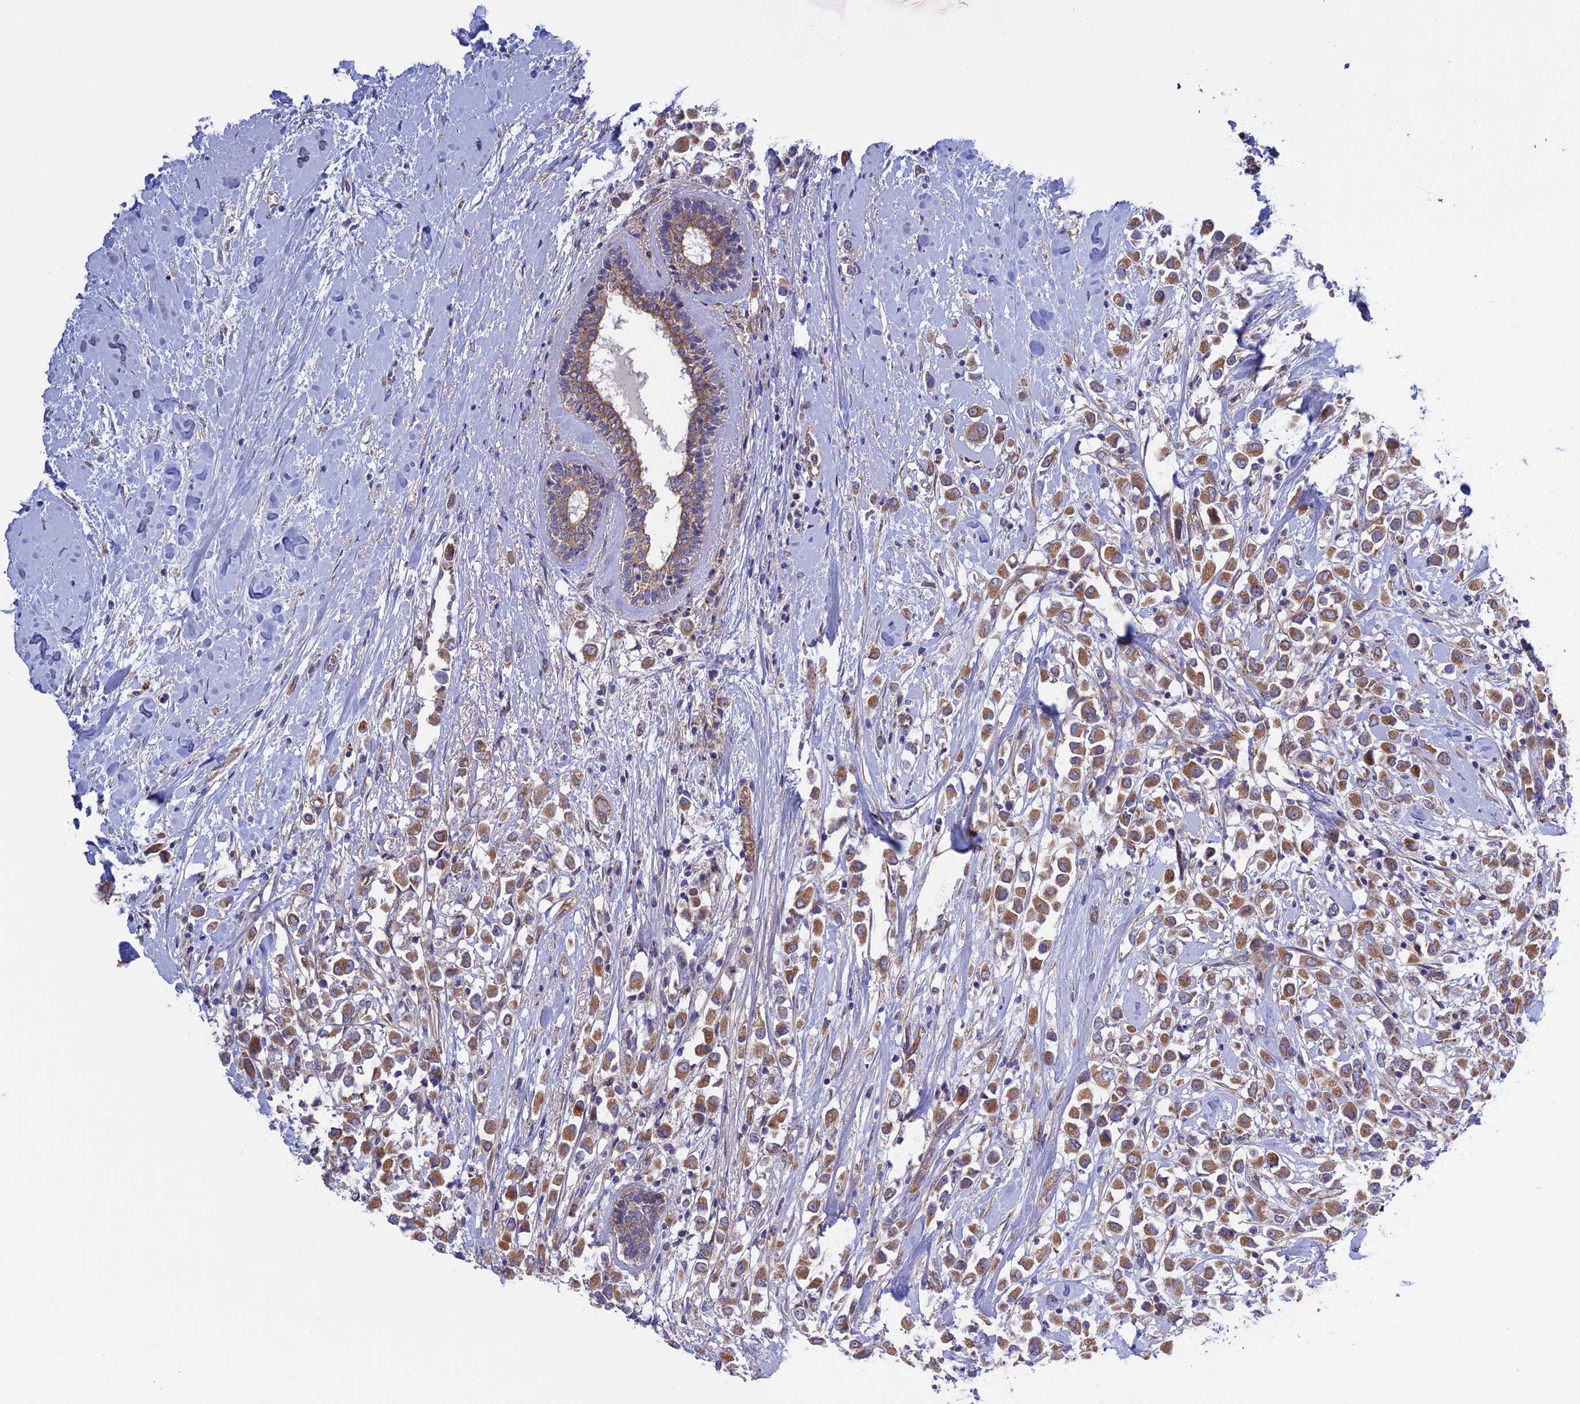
{"staining": {"intensity": "moderate", "quantity": ">75%", "location": "cytoplasmic/membranous"}, "tissue": "breast cancer", "cell_type": "Tumor cells", "image_type": "cancer", "snomed": [{"axis": "morphology", "description": "Duct carcinoma"}, {"axis": "topography", "description": "Breast"}], "caption": "Immunohistochemical staining of human intraductal carcinoma (breast) shows medium levels of moderate cytoplasmic/membranous protein staining in approximately >75% of tumor cells. The staining was performed using DAB to visualize the protein expression in brown, while the nuclei were stained in blue with hematoxylin (Magnification: 20x).", "gene": "ETFDH", "patient": {"sex": "female", "age": 87}}